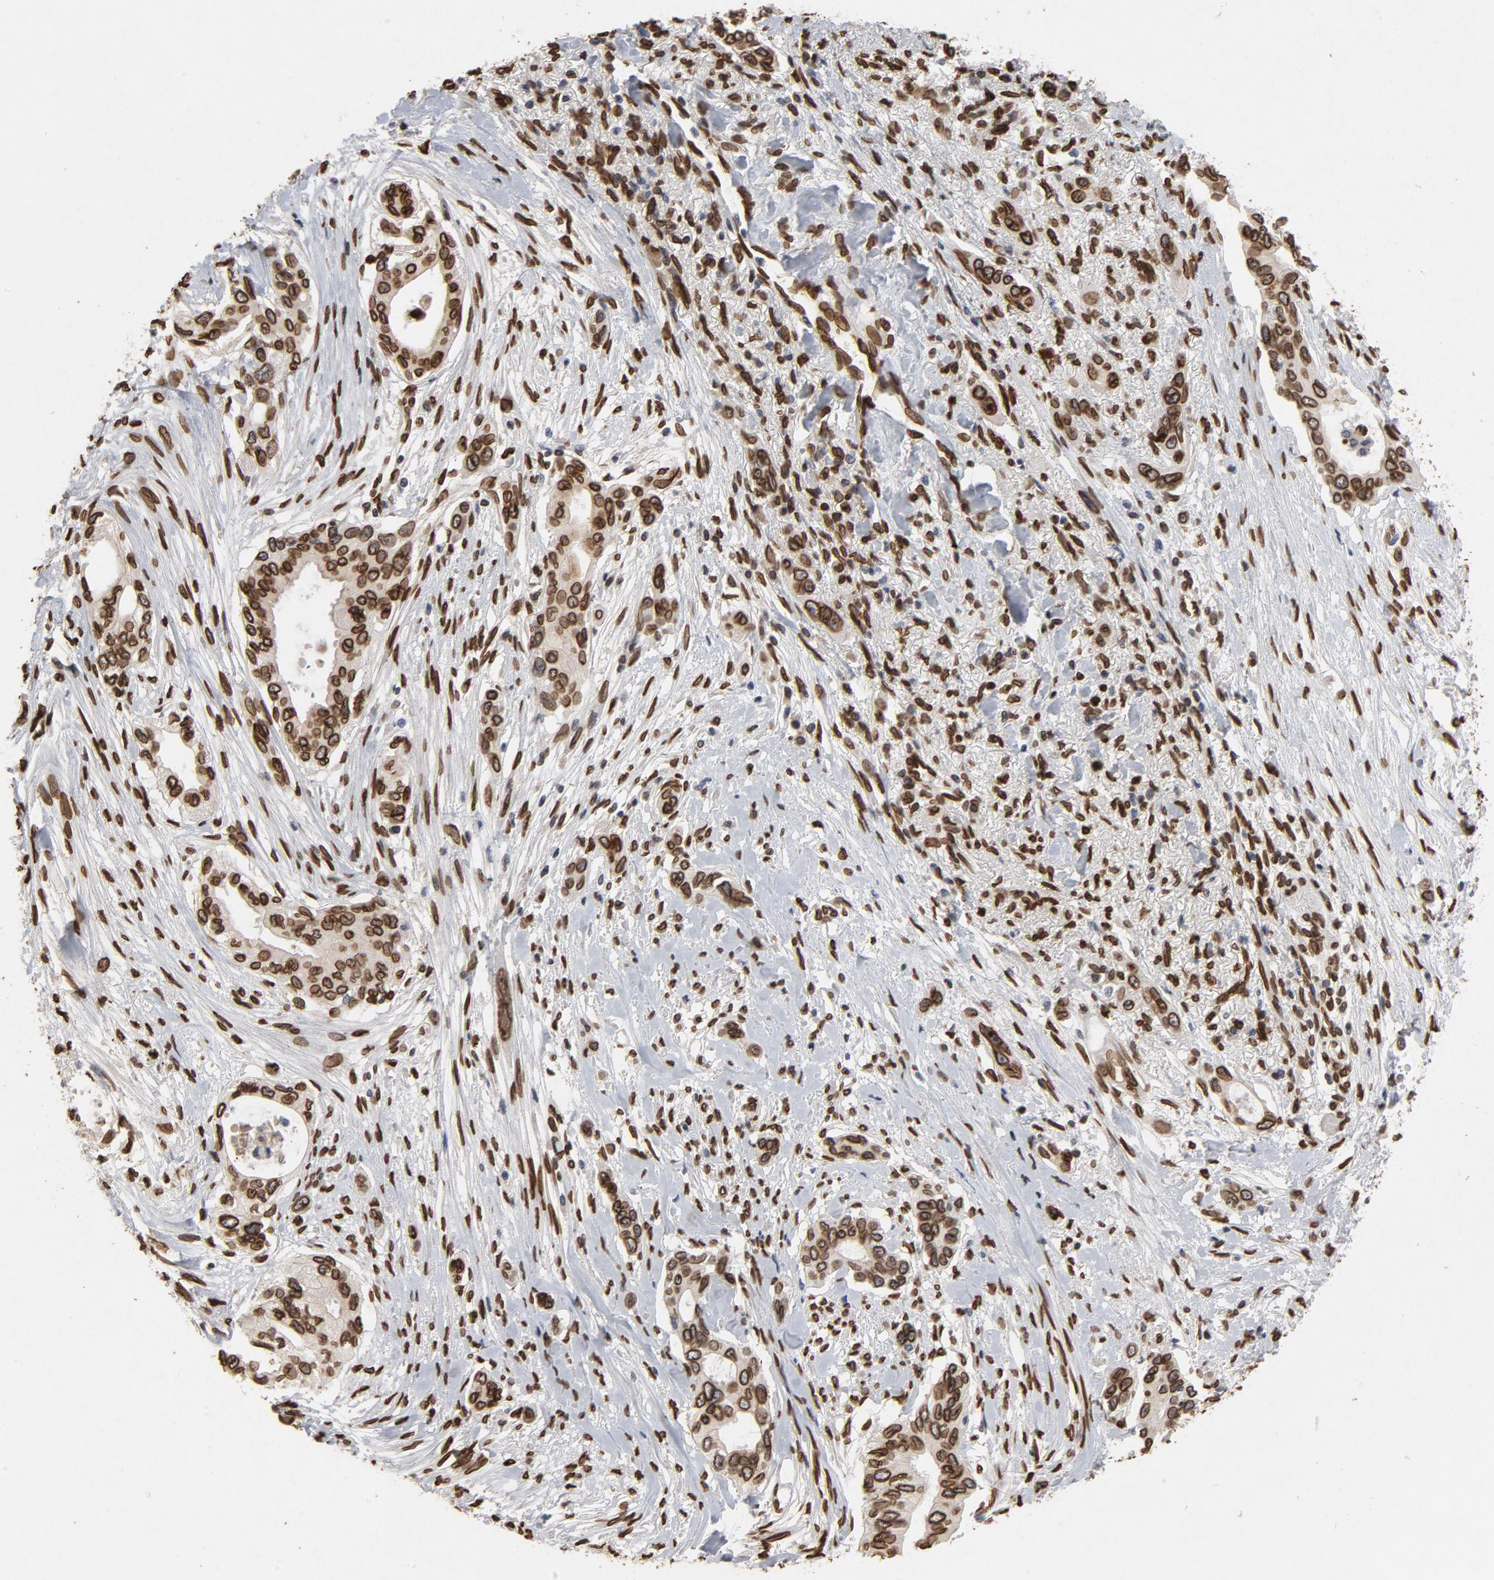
{"staining": {"intensity": "strong", "quantity": ">75%", "location": "cytoplasmic/membranous,nuclear"}, "tissue": "pancreatic cancer", "cell_type": "Tumor cells", "image_type": "cancer", "snomed": [{"axis": "morphology", "description": "Adenocarcinoma, NOS"}, {"axis": "topography", "description": "Pancreas"}], "caption": "A brown stain highlights strong cytoplasmic/membranous and nuclear positivity of a protein in adenocarcinoma (pancreatic) tumor cells.", "gene": "LMNA", "patient": {"sex": "female", "age": 60}}